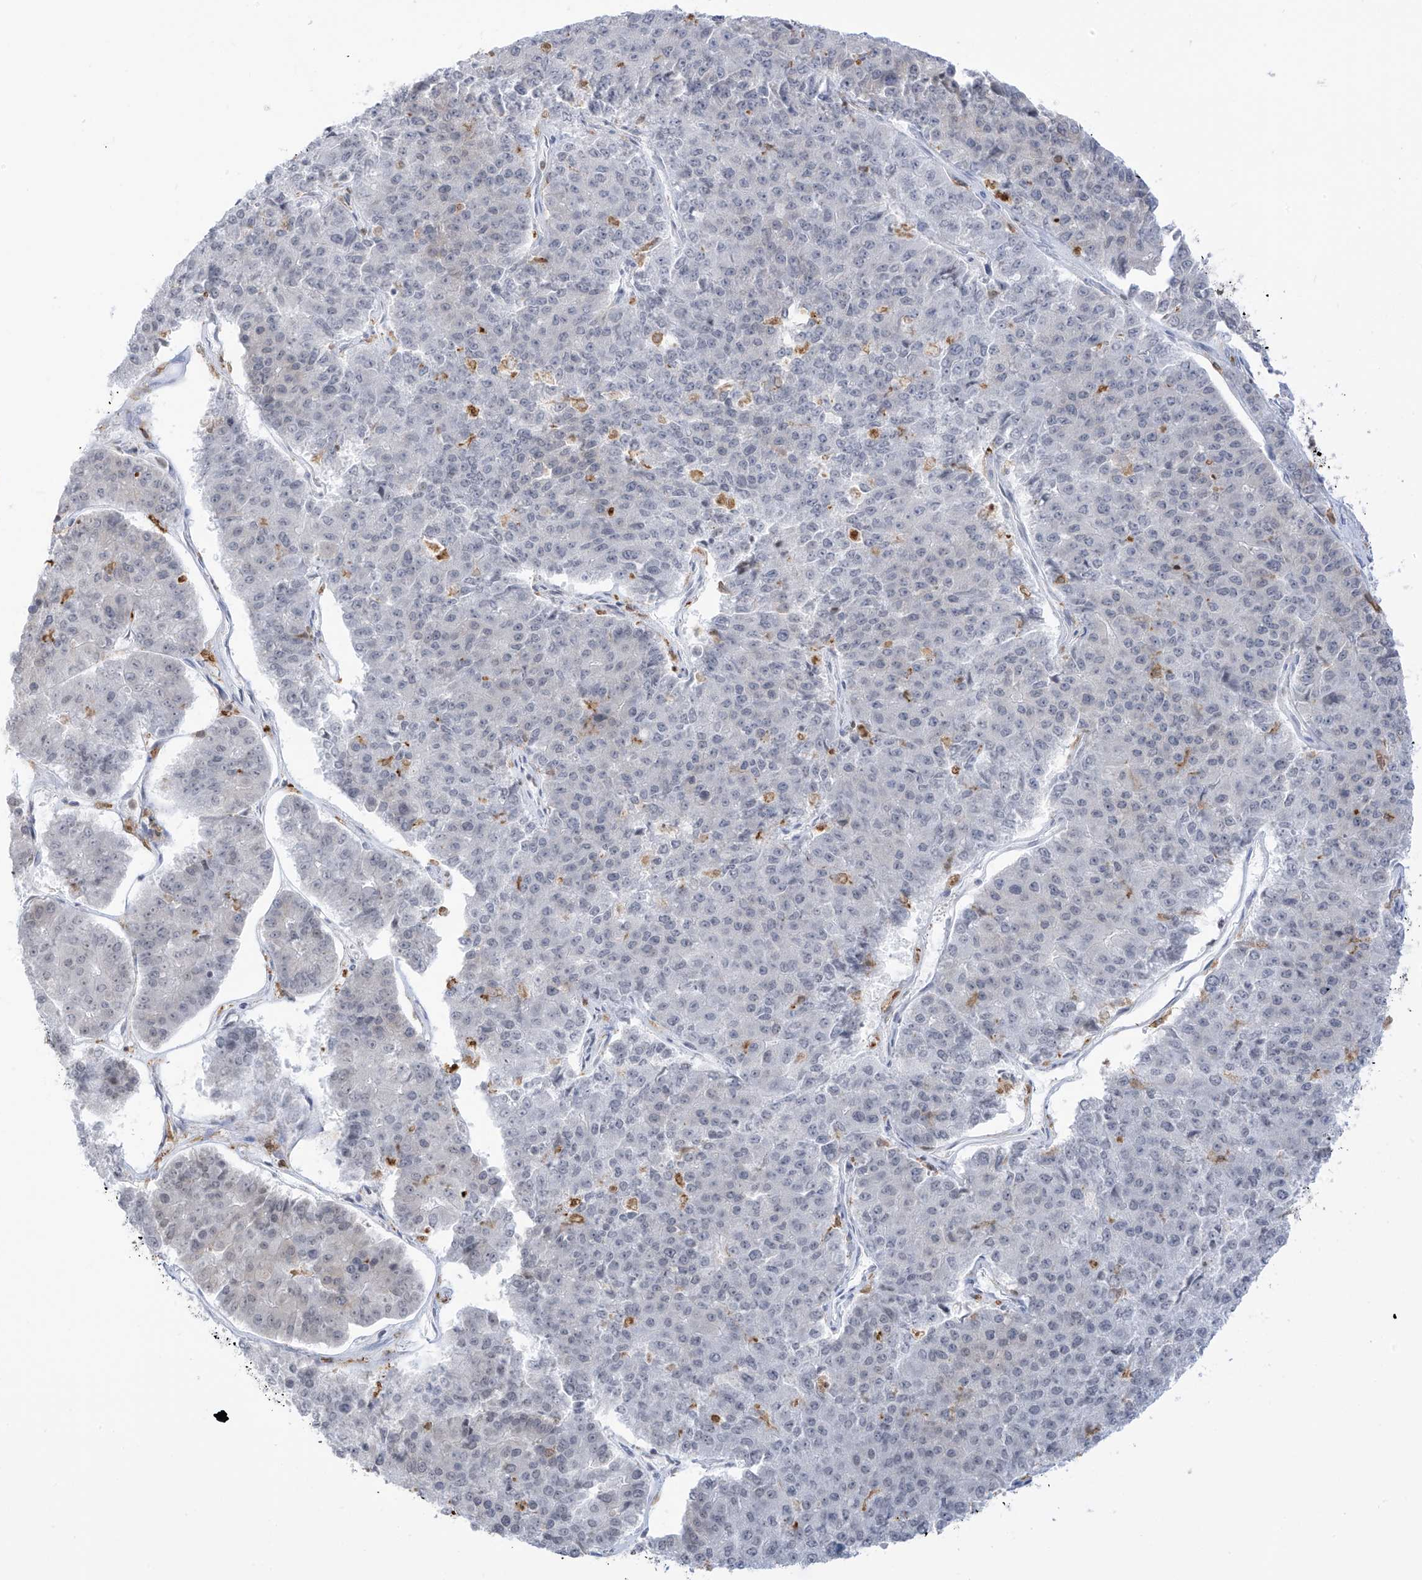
{"staining": {"intensity": "negative", "quantity": "none", "location": "none"}, "tissue": "pancreatic cancer", "cell_type": "Tumor cells", "image_type": "cancer", "snomed": [{"axis": "morphology", "description": "Adenocarcinoma, NOS"}, {"axis": "topography", "description": "Pancreas"}], "caption": "An IHC micrograph of adenocarcinoma (pancreatic) is shown. There is no staining in tumor cells of adenocarcinoma (pancreatic). The staining was performed using DAB (3,3'-diaminobenzidine) to visualize the protein expression in brown, while the nuclei were stained in blue with hematoxylin (Magnification: 20x).", "gene": "TBXAS1", "patient": {"sex": "male", "age": 50}}